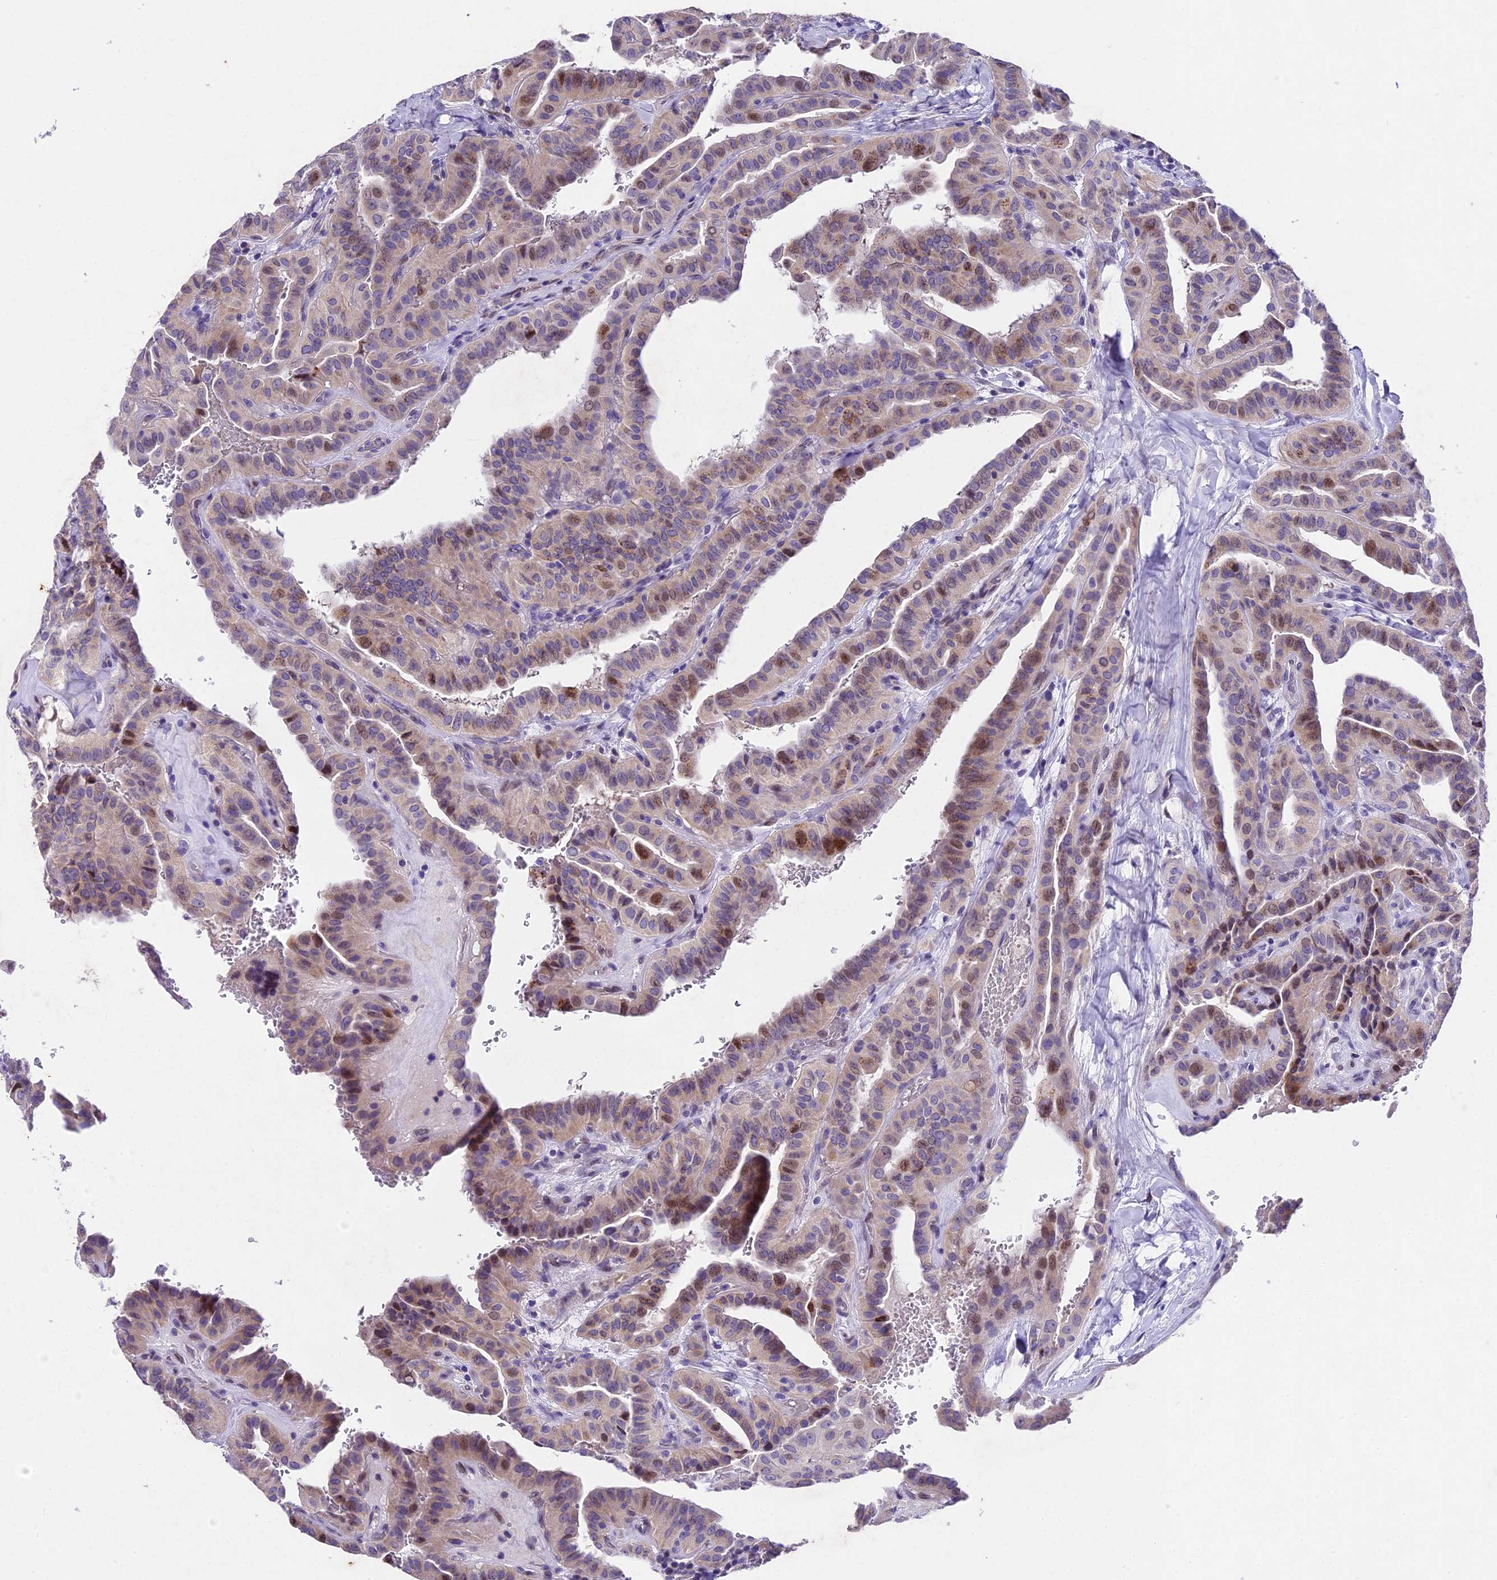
{"staining": {"intensity": "moderate", "quantity": "25%-75%", "location": "nuclear"}, "tissue": "thyroid cancer", "cell_type": "Tumor cells", "image_type": "cancer", "snomed": [{"axis": "morphology", "description": "Papillary adenocarcinoma, NOS"}, {"axis": "topography", "description": "Thyroid gland"}], "caption": "Immunohistochemical staining of human papillary adenocarcinoma (thyroid) reveals medium levels of moderate nuclear protein positivity in approximately 25%-75% of tumor cells.", "gene": "IFT140", "patient": {"sex": "male", "age": 77}}